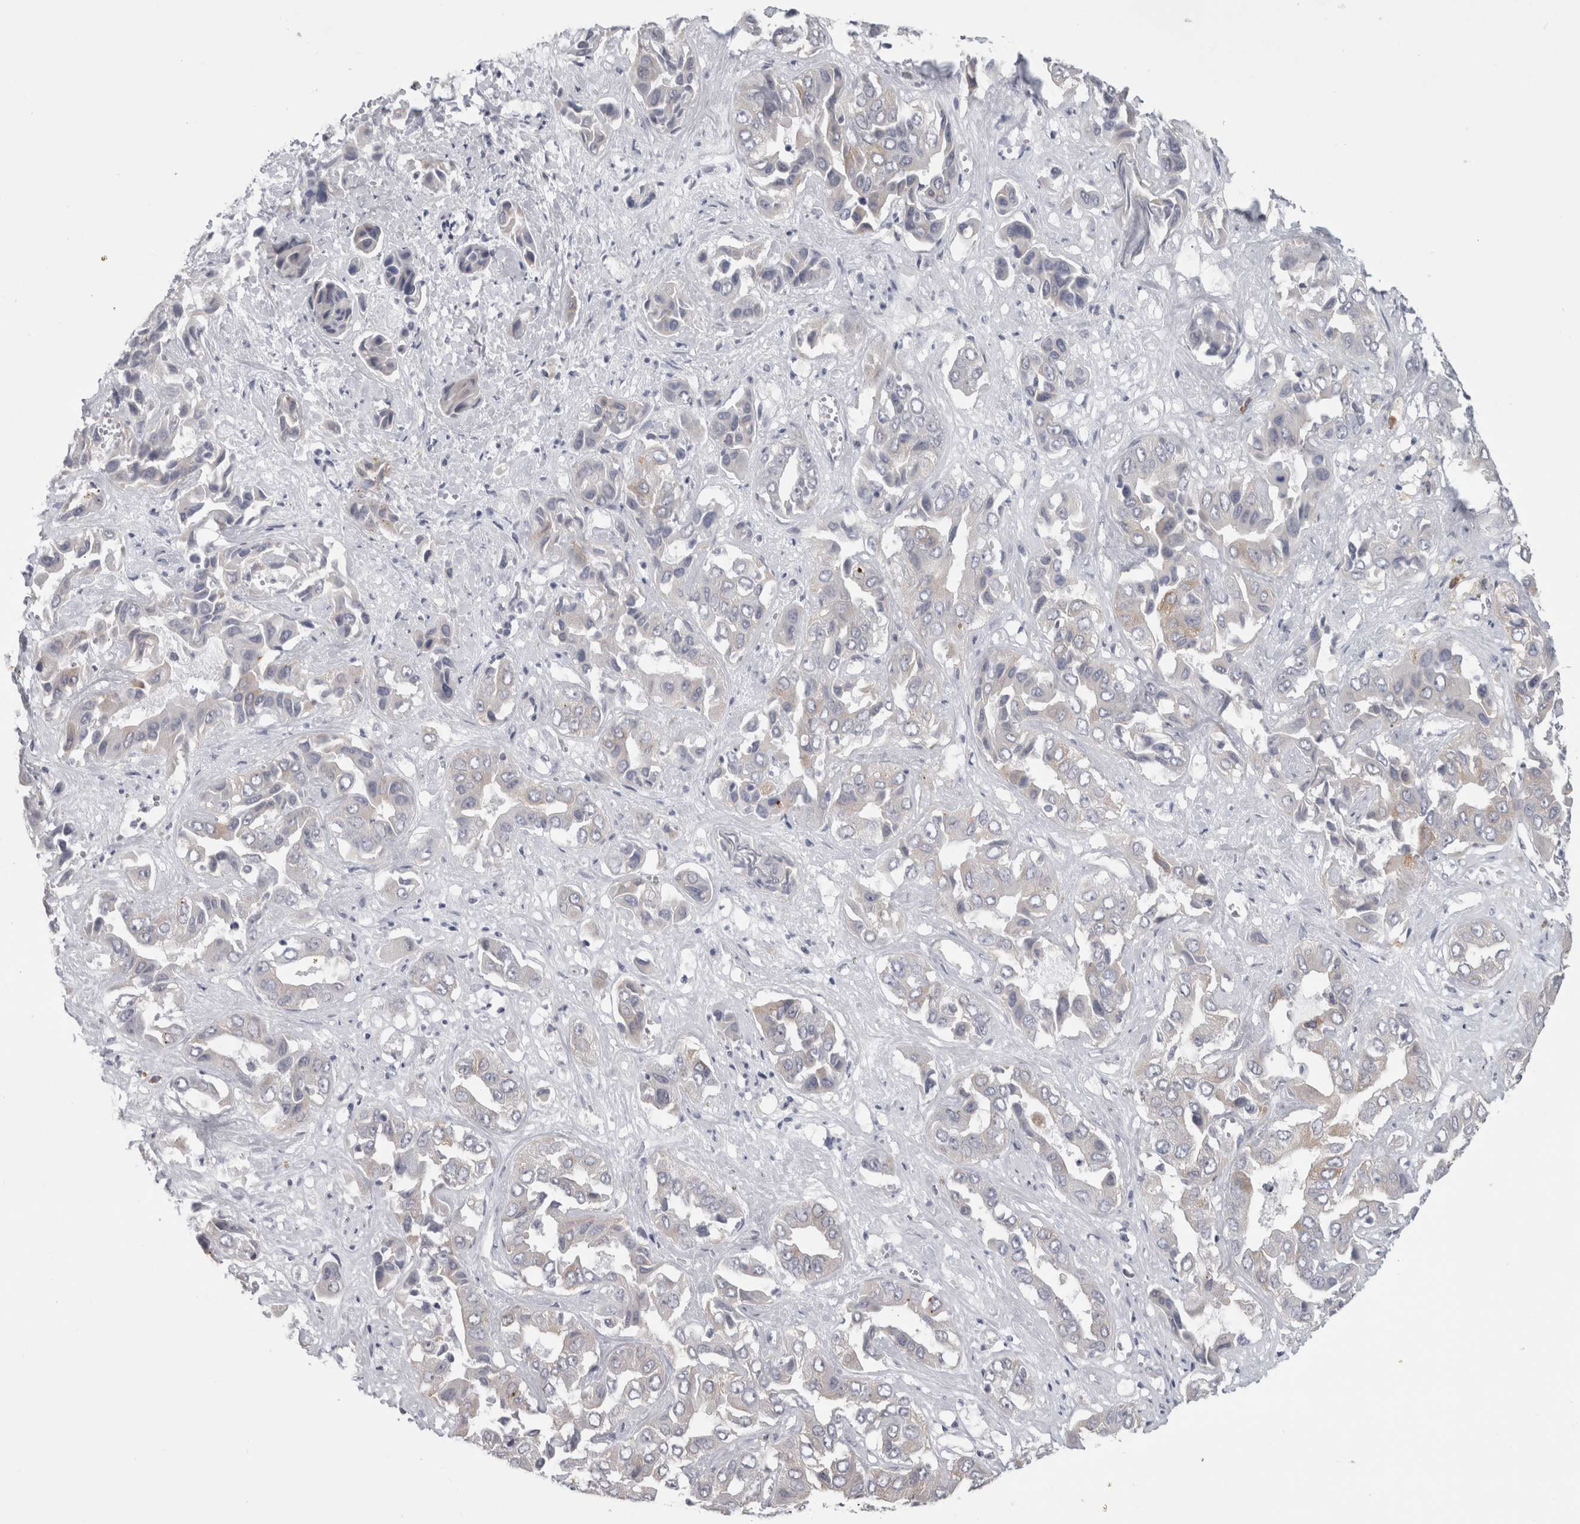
{"staining": {"intensity": "weak", "quantity": "<25%", "location": "cytoplasmic/membranous"}, "tissue": "liver cancer", "cell_type": "Tumor cells", "image_type": "cancer", "snomed": [{"axis": "morphology", "description": "Cholangiocarcinoma"}, {"axis": "topography", "description": "Liver"}], "caption": "DAB immunohistochemical staining of liver cholangiocarcinoma reveals no significant staining in tumor cells.", "gene": "TMEM242", "patient": {"sex": "female", "age": 52}}